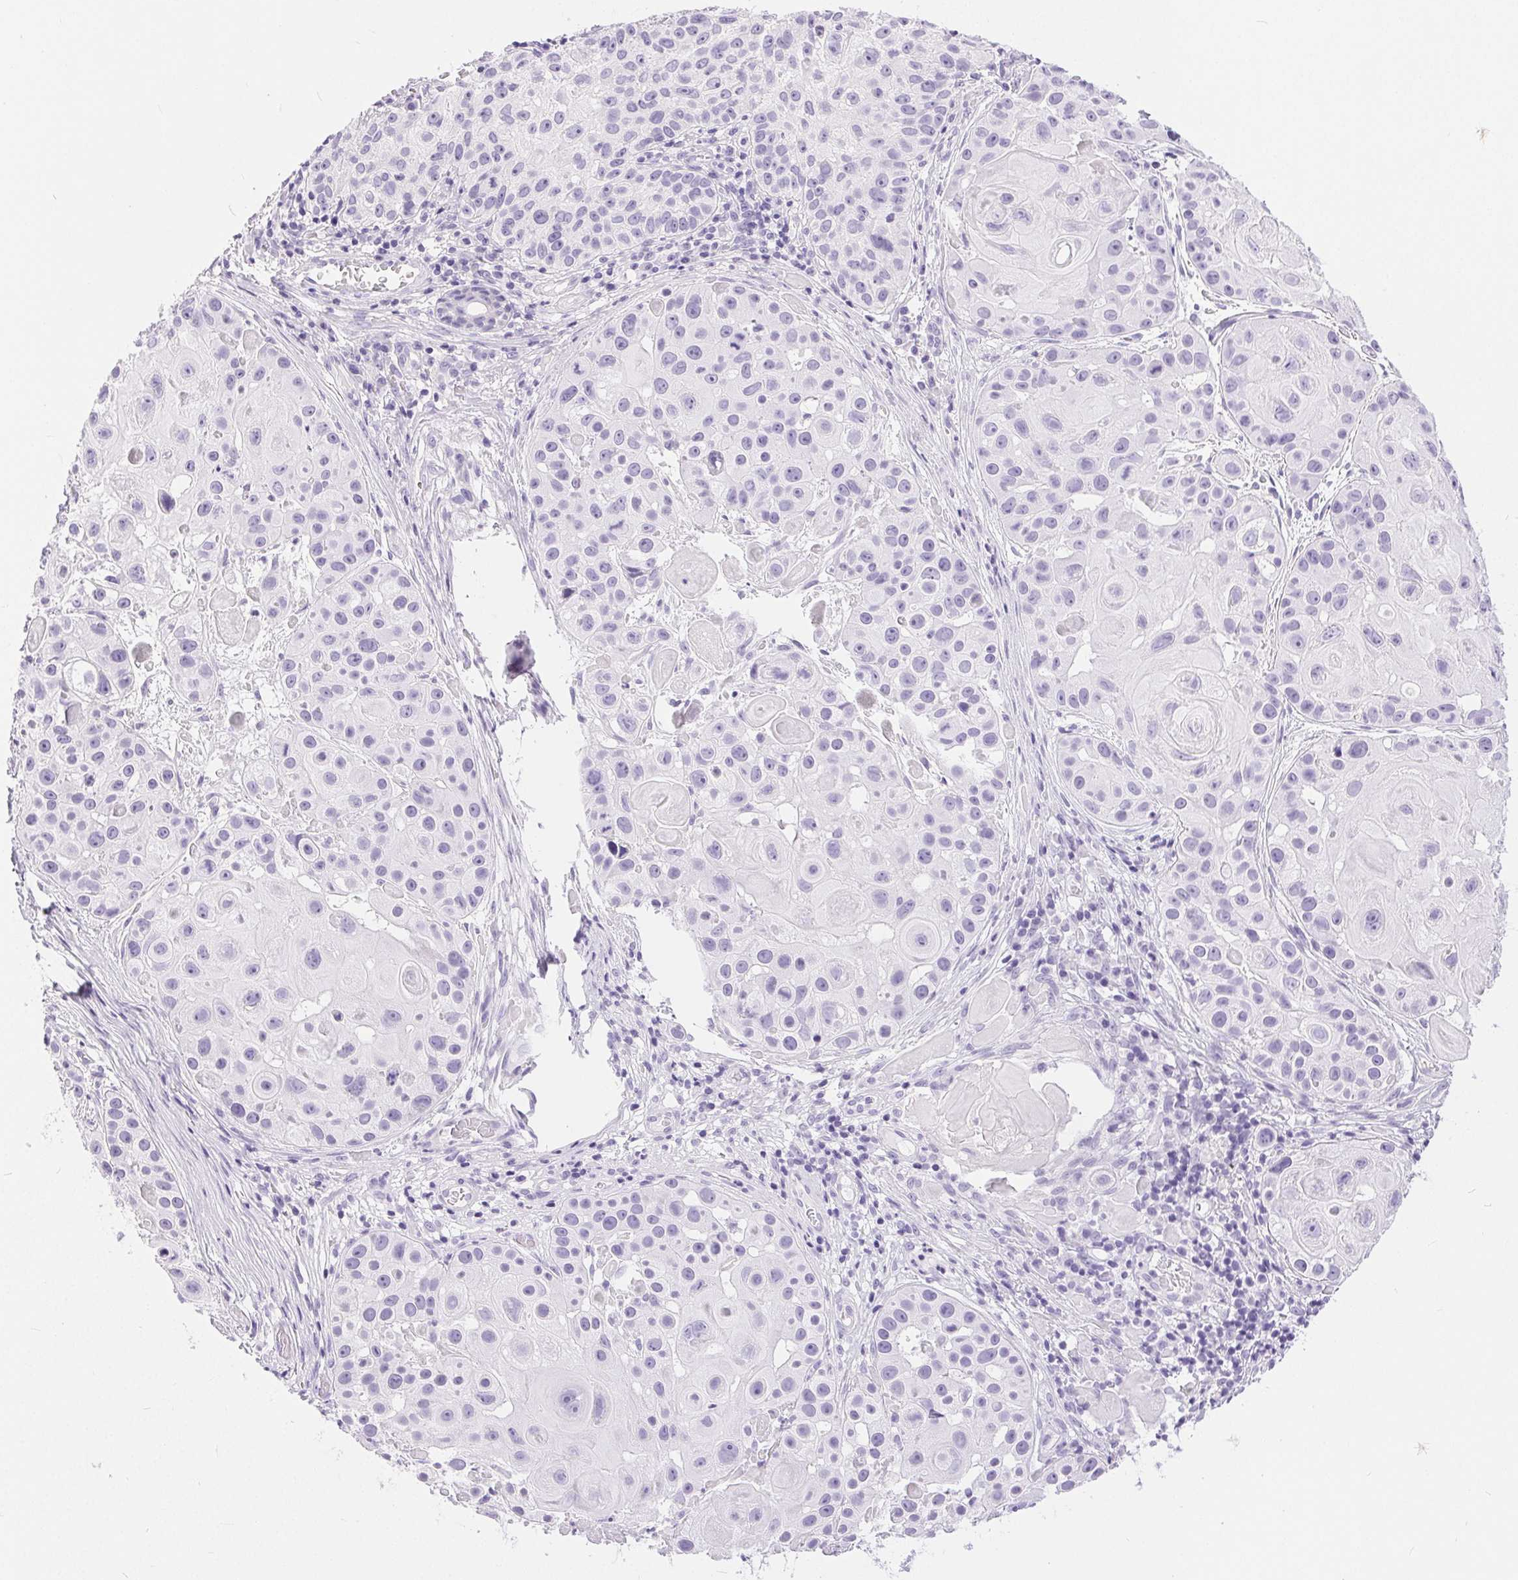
{"staining": {"intensity": "negative", "quantity": "none", "location": "none"}, "tissue": "skin cancer", "cell_type": "Tumor cells", "image_type": "cancer", "snomed": [{"axis": "morphology", "description": "Squamous cell carcinoma, NOS"}, {"axis": "topography", "description": "Skin"}], "caption": "A photomicrograph of squamous cell carcinoma (skin) stained for a protein displays no brown staining in tumor cells. (DAB (3,3'-diaminobenzidine) immunohistochemistry with hematoxylin counter stain).", "gene": "XDH", "patient": {"sex": "male", "age": 92}}